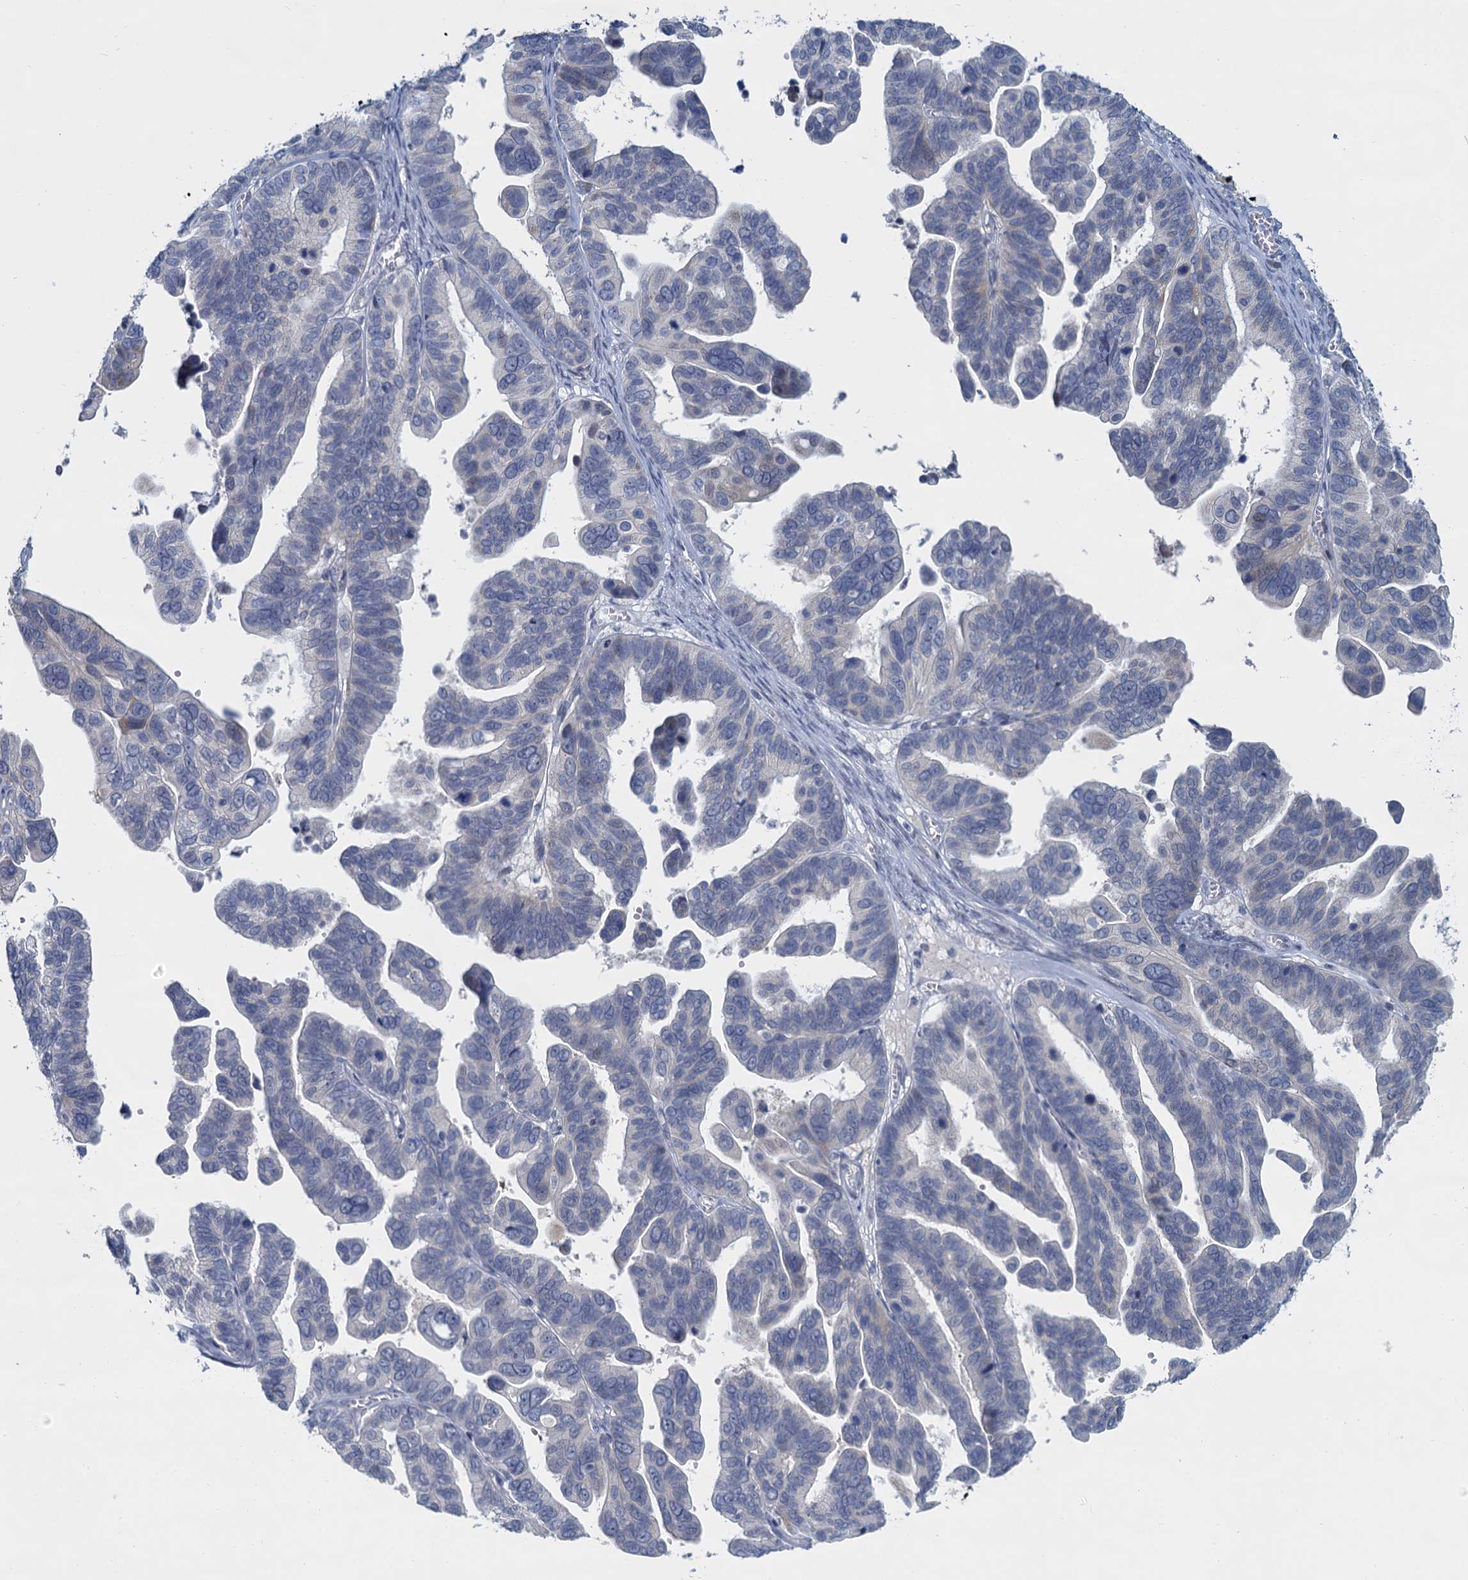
{"staining": {"intensity": "negative", "quantity": "none", "location": "none"}, "tissue": "ovarian cancer", "cell_type": "Tumor cells", "image_type": "cancer", "snomed": [{"axis": "morphology", "description": "Cystadenocarcinoma, serous, NOS"}, {"axis": "topography", "description": "Ovary"}], "caption": "Immunohistochemistry (IHC) of human ovarian cancer (serous cystadenocarcinoma) reveals no positivity in tumor cells. The staining is performed using DAB brown chromogen with nuclei counter-stained in using hematoxylin.", "gene": "ACRBP", "patient": {"sex": "female", "age": 56}}